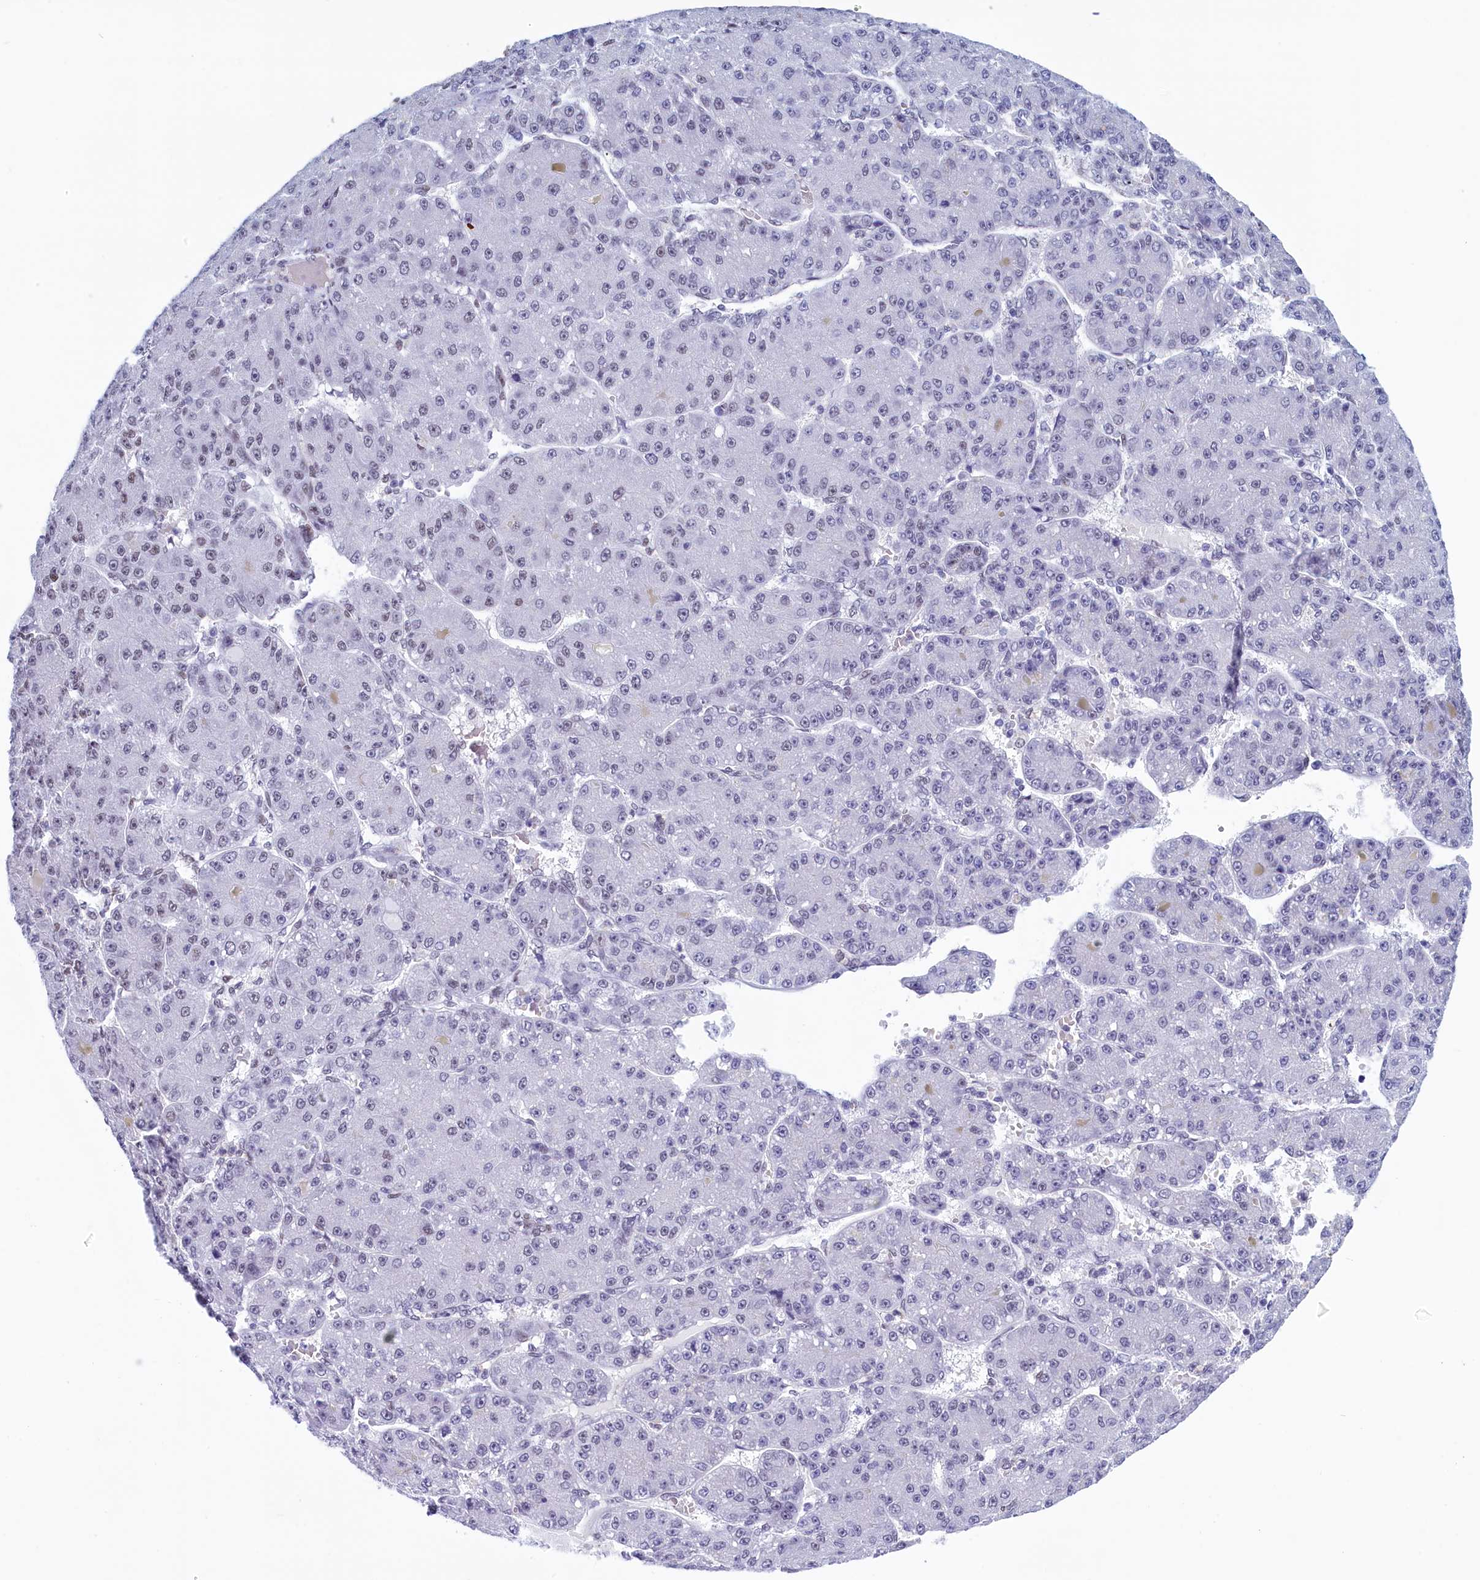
{"staining": {"intensity": "negative", "quantity": "none", "location": "none"}, "tissue": "liver cancer", "cell_type": "Tumor cells", "image_type": "cancer", "snomed": [{"axis": "morphology", "description": "Carcinoma, Hepatocellular, NOS"}, {"axis": "topography", "description": "Liver"}], "caption": "Micrograph shows no significant protein positivity in tumor cells of hepatocellular carcinoma (liver).", "gene": "SUGP2", "patient": {"sex": "male", "age": 67}}